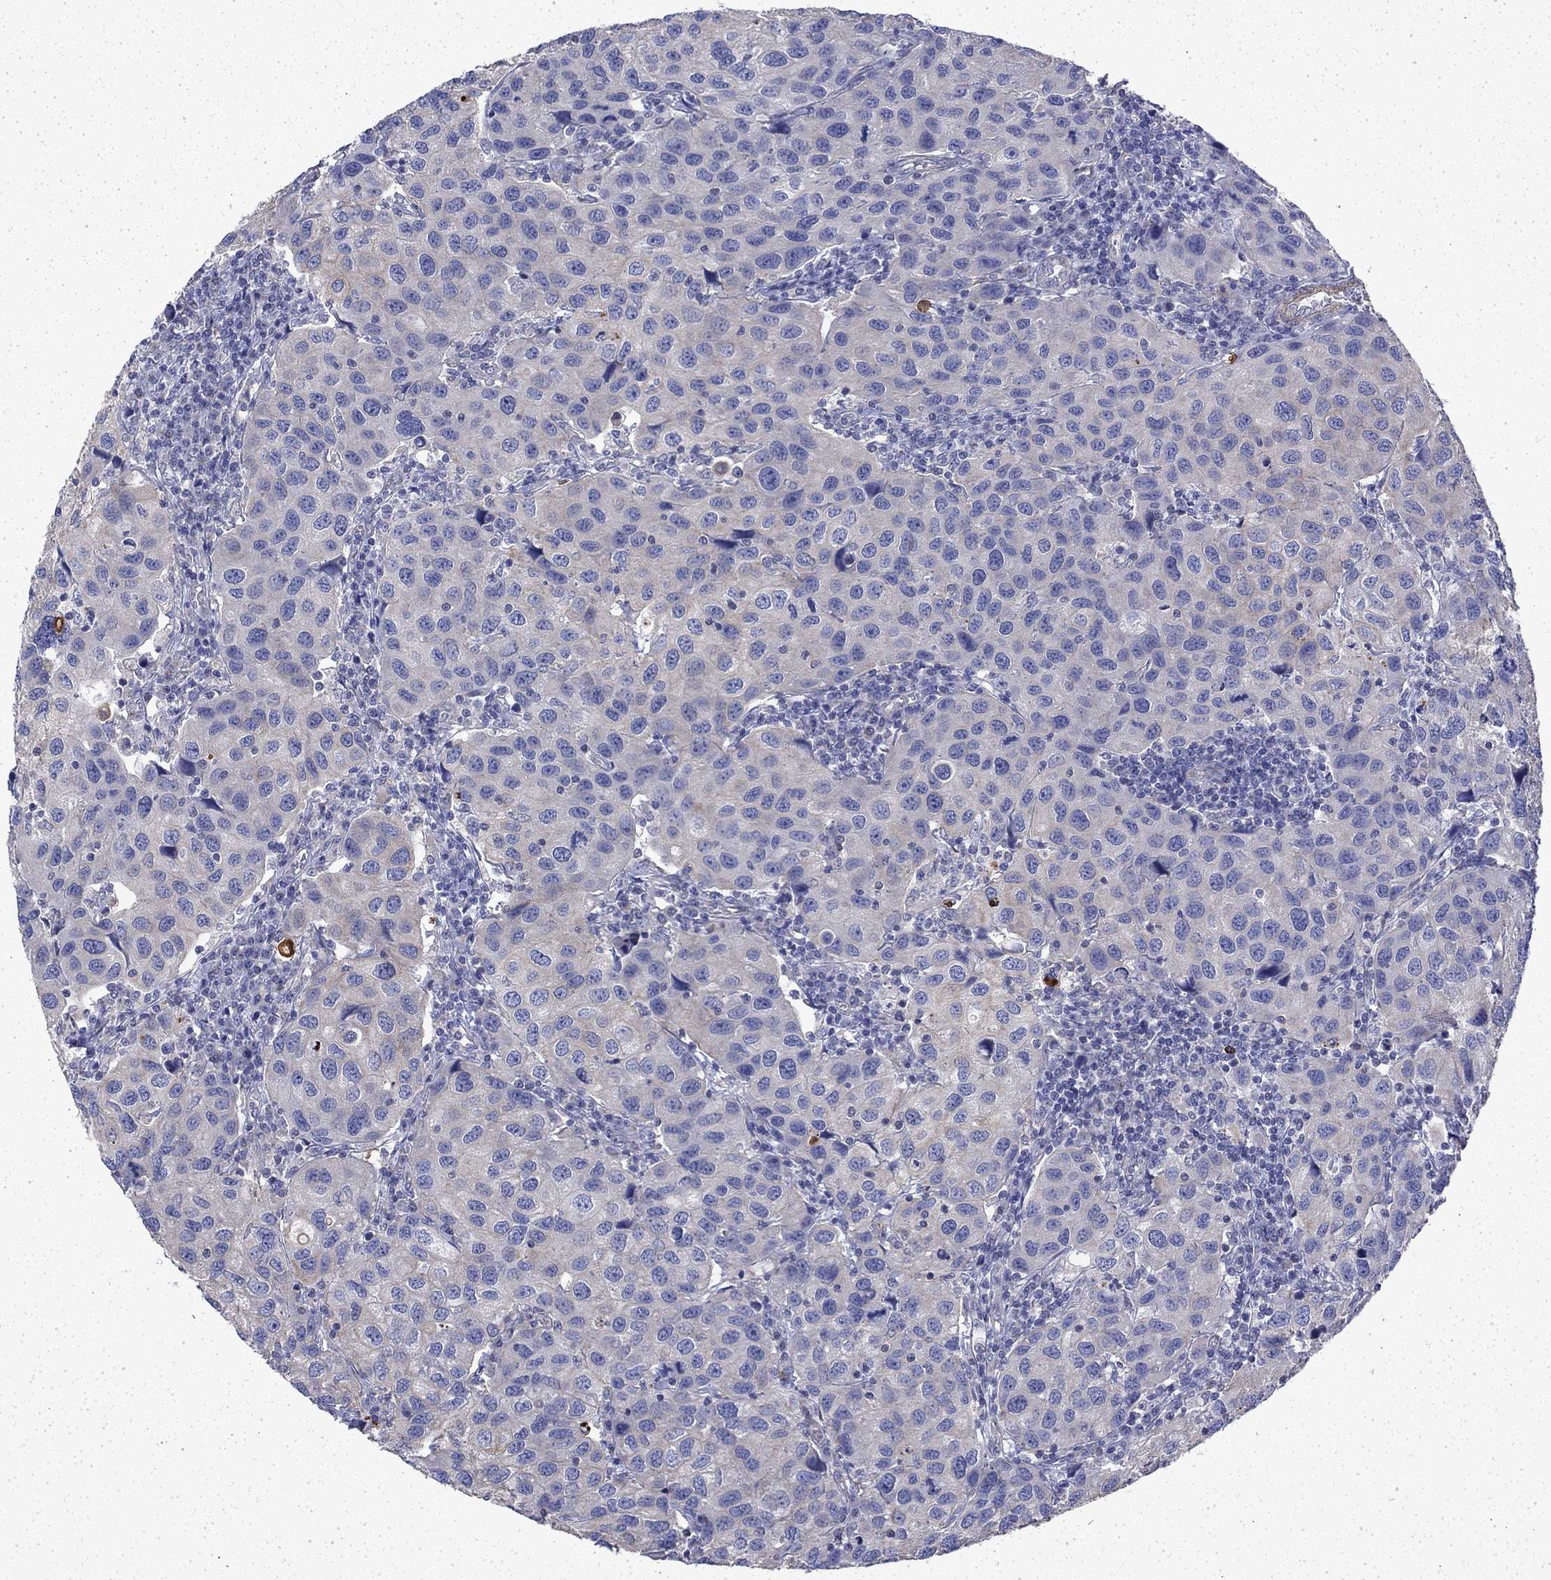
{"staining": {"intensity": "weak", "quantity": "<25%", "location": "cytoplasmic/membranous"}, "tissue": "urothelial cancer", "cell_type": "Tumor cells", "image_type": "cancer", "snomed": [{"axis": "morphology", "description": "Urothelial carcinoma, High grade"}, {"axis": "topography", "description": "Urinary bladder"}], "caption": "DAB immunohistochemical staining of urothelial cancer demonstrates no significant staining in tumor cells.", "gene": "DTNA", "patient": {"sex": "male", "age": 79}}